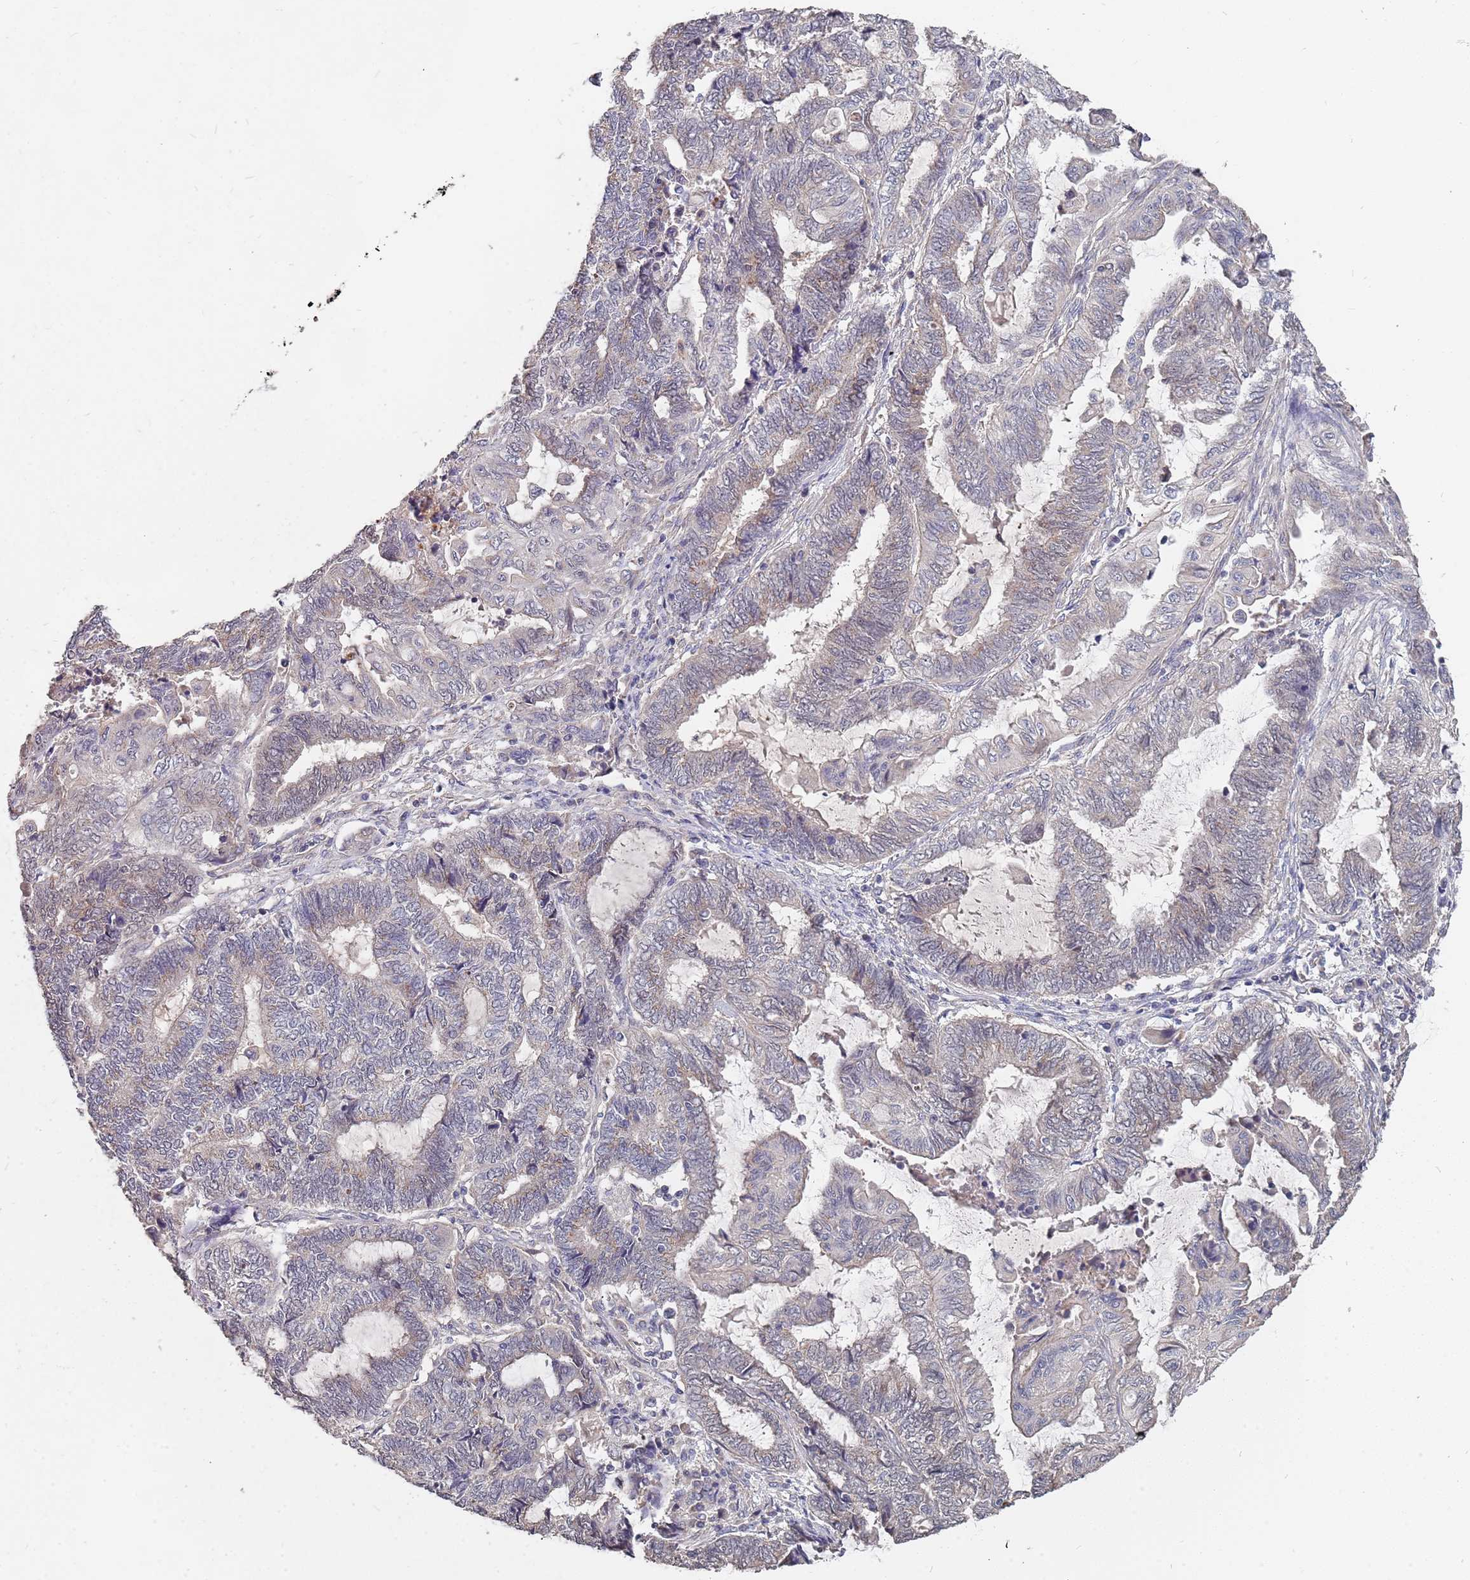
{"staining": {"intensity": "negative", "quantity": "none", "location": "none"}, "tissue": "endometrial cancer", "cell_type": "Tumor cells", "image_type": "cancer", "snomed": [{"axis": "morphology", "description": "Adenocarcinoma, NOS"}, {"axis": "topography", "description": "Uterus"}, {"axis": "topography", "description": "Endometrium"}], "caption": "Tumor cells show no significant protein positivity in endometrial cancer.", "gene": "TCEANC2", "patient": {"sex": "female", "age": 70}}